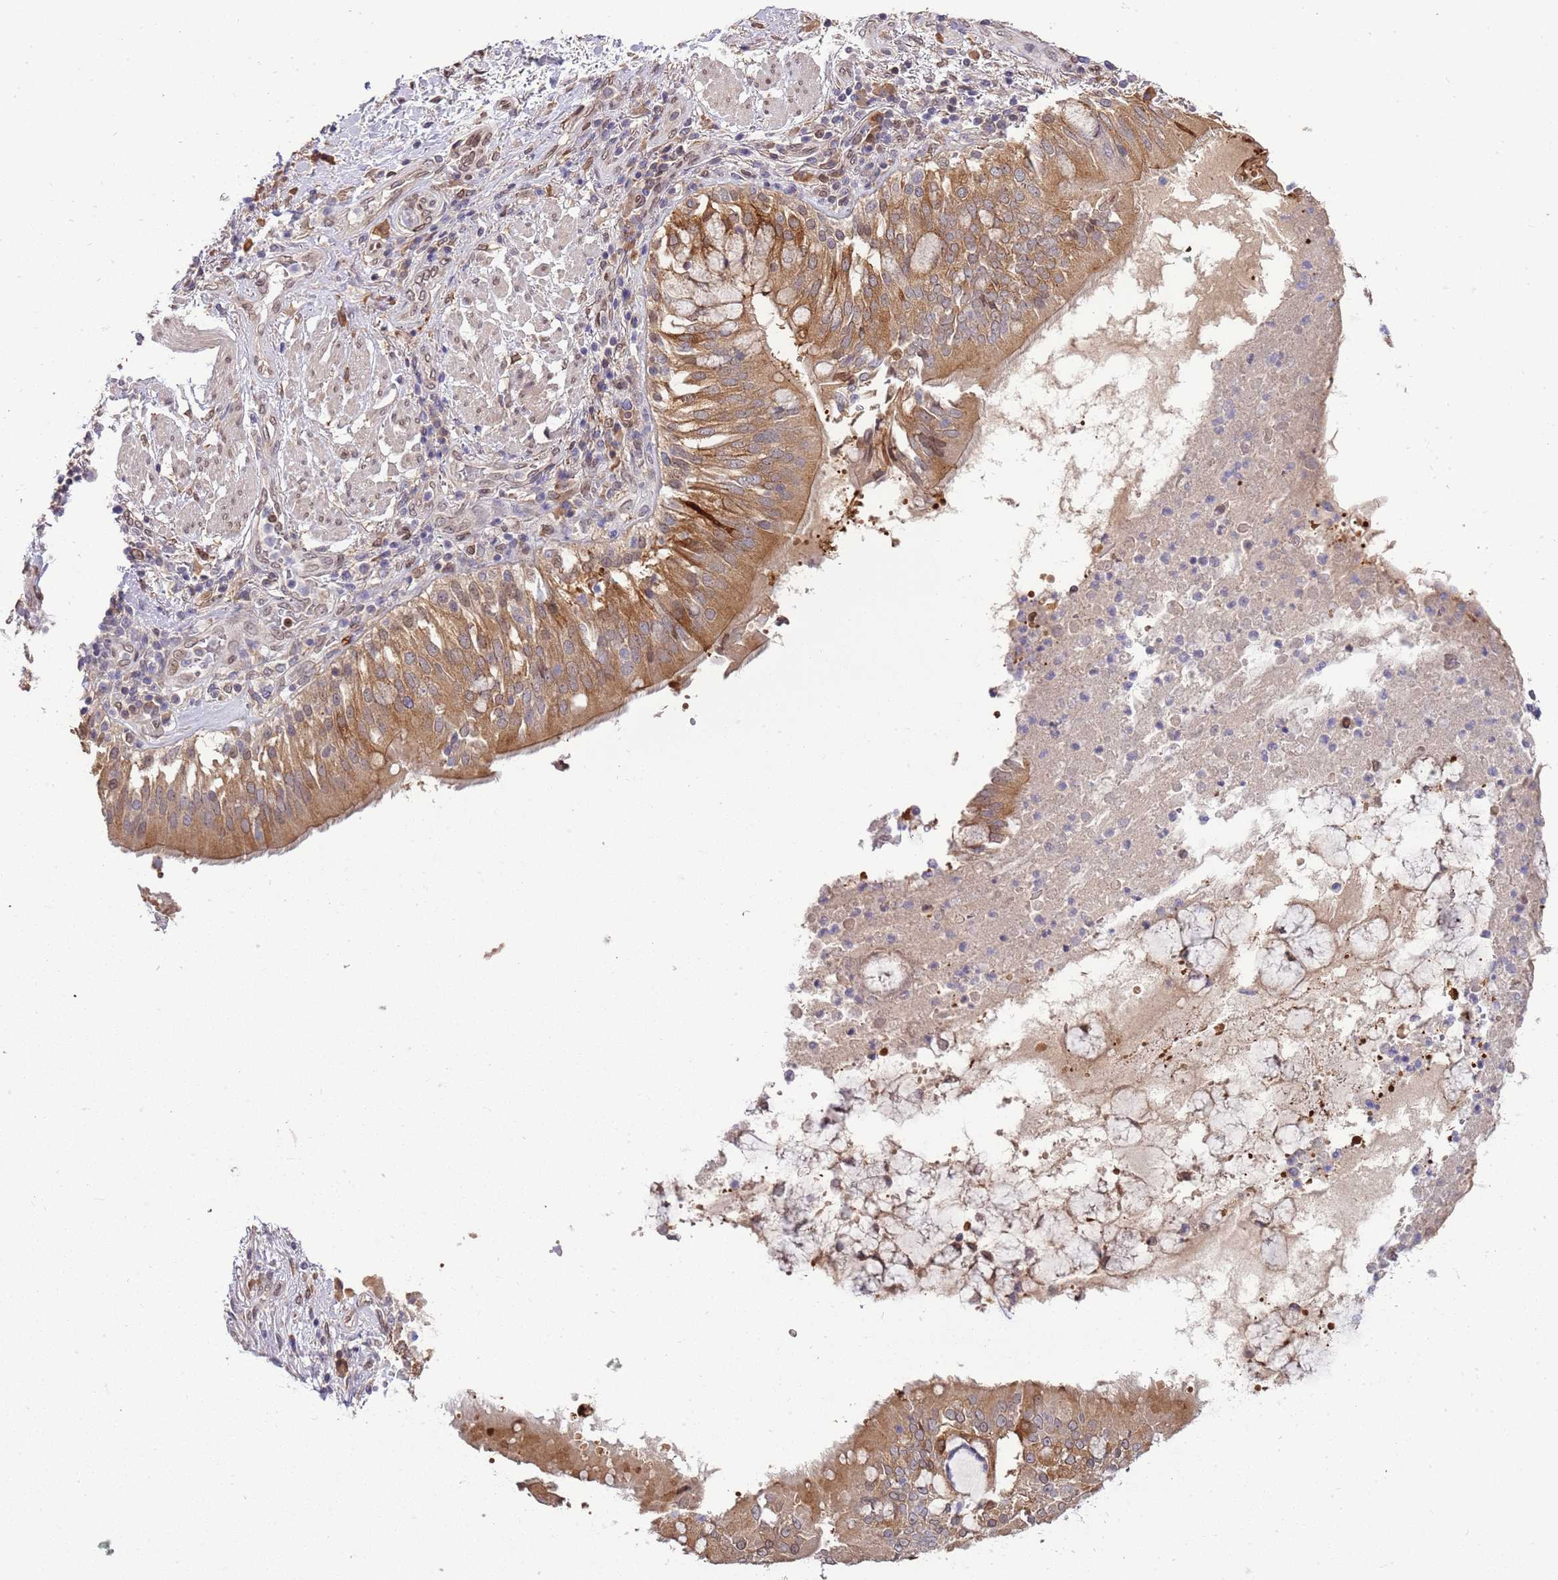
{"staining": {"intensity": "weak", "quantity": ">75%", "location": "cytoplasmic/membranous"}, "tissue": "adipose tissue", "cell_type": "Adipocytes", "image_type": "normal", "snomed": [{"axis": "morphology", "description": "Normal tissue, NOS"}, {"axis": "morphology", "description": "Squamous cell carcinoma, NOS"}, {"axis": "topography", "description": "Bronchus"}, {"axis": "topography", "description": "Lung"}], "caption": "IHC staining of normal adipose tissue, which displays low levels of weak cytoplasmic/membranous positivity in approximately >75% of adipocytes indicating weak cytoplasmic/membranous protein positivity. The staining was performed using DAB (brown) for protein detection and nuclei were counterstained in hematoxylin (blue).", "gene": "ZNF665", "patient": {"sex": "male", "age": 64}}